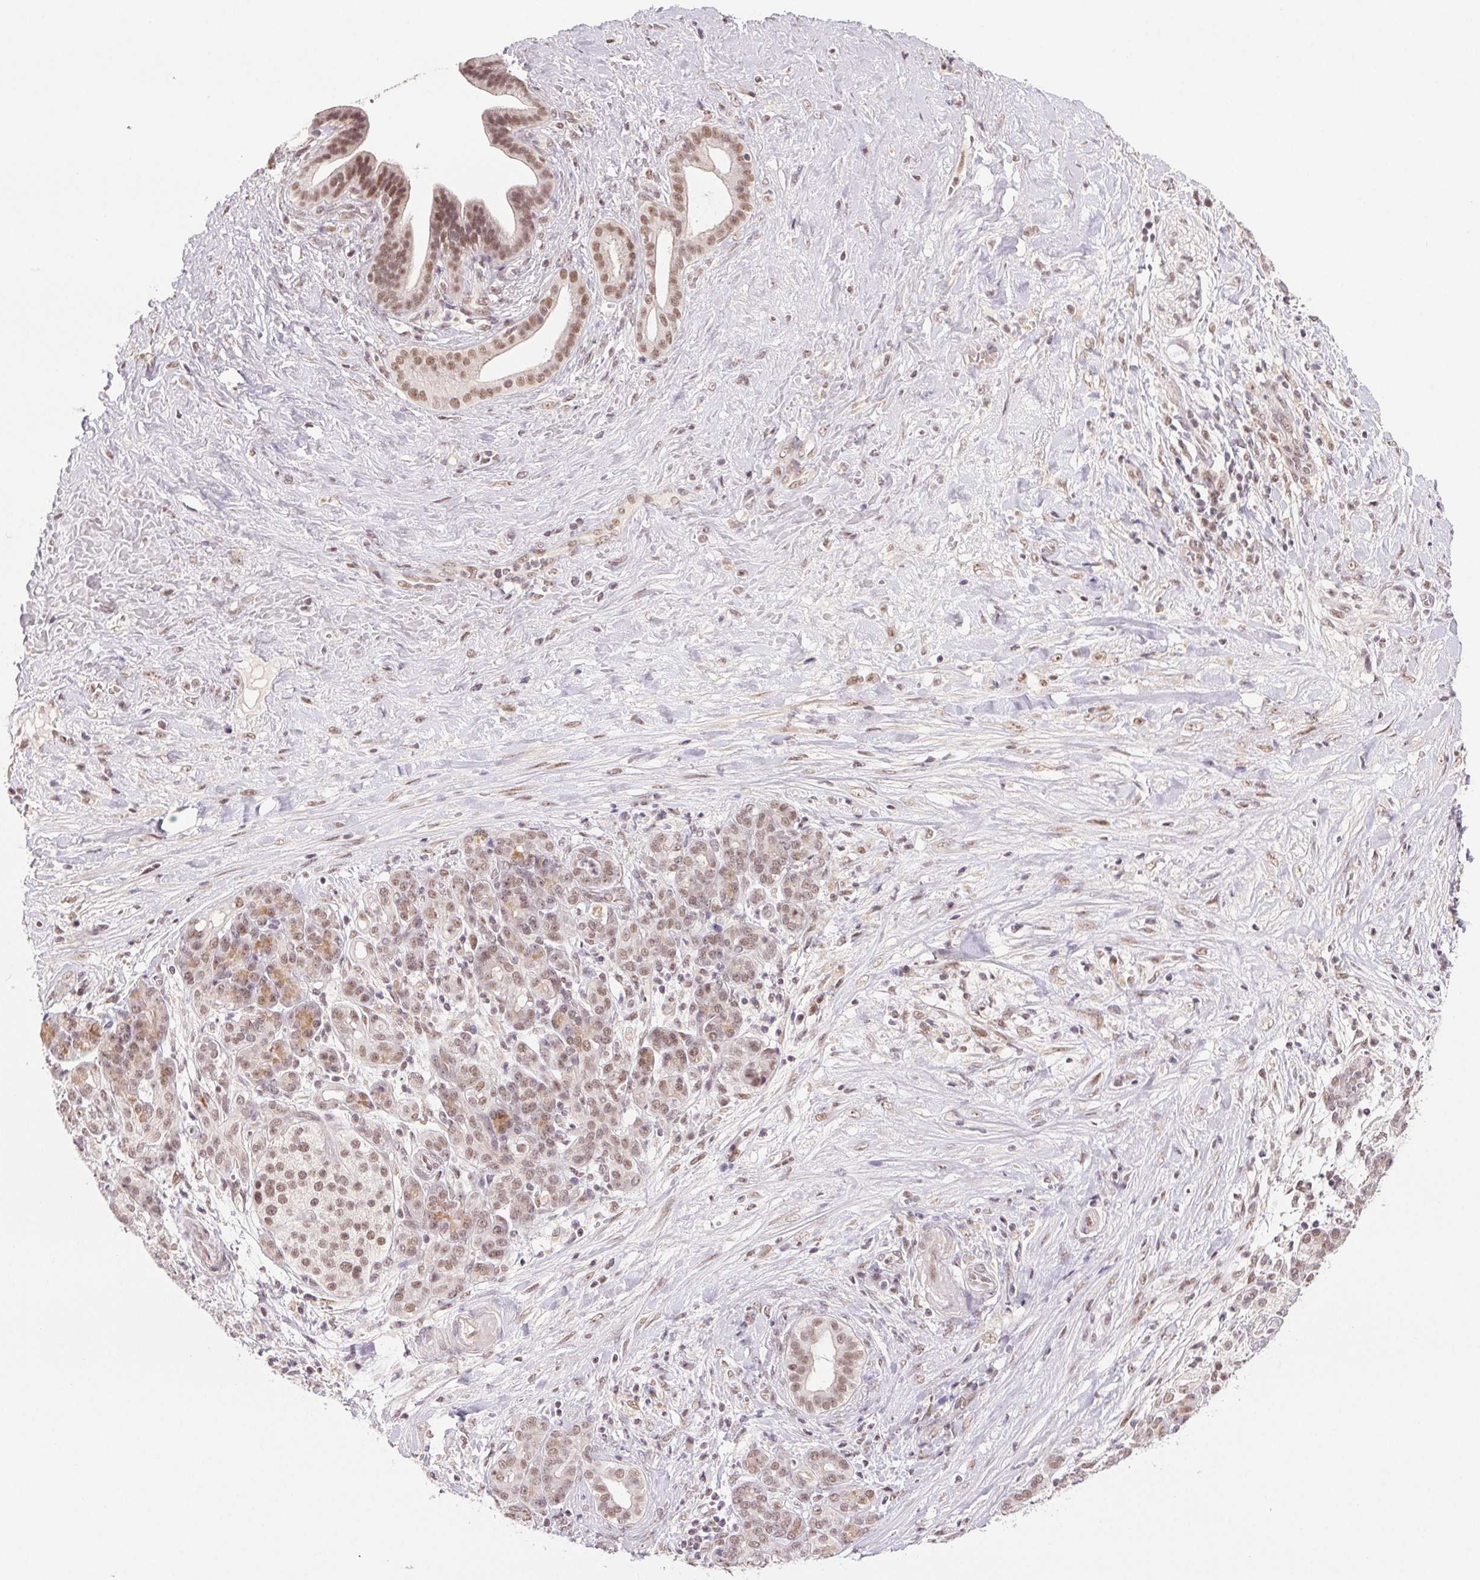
{"staining": {"intensity": "moderate", "quantity": ">75%", "location": "nuclear"}, "tissue": "pancreatic cancer", "cell_type": "Tumor cells", "image_type": "cancer", "snomed": [{"axis": "morphology", "description": "Adenocarcinoma, NOS"}, {"axis": "topography", "description": "Pancreas"}], "caption": "Immunohistochemical staining of pancreatic cancer (adenocarcinoma) displays medium levels of moderate nuclear positivity in about >75% of tumor cells.", "gene": "PRPF18", "patient": {"sex": "male", "age": 44}}